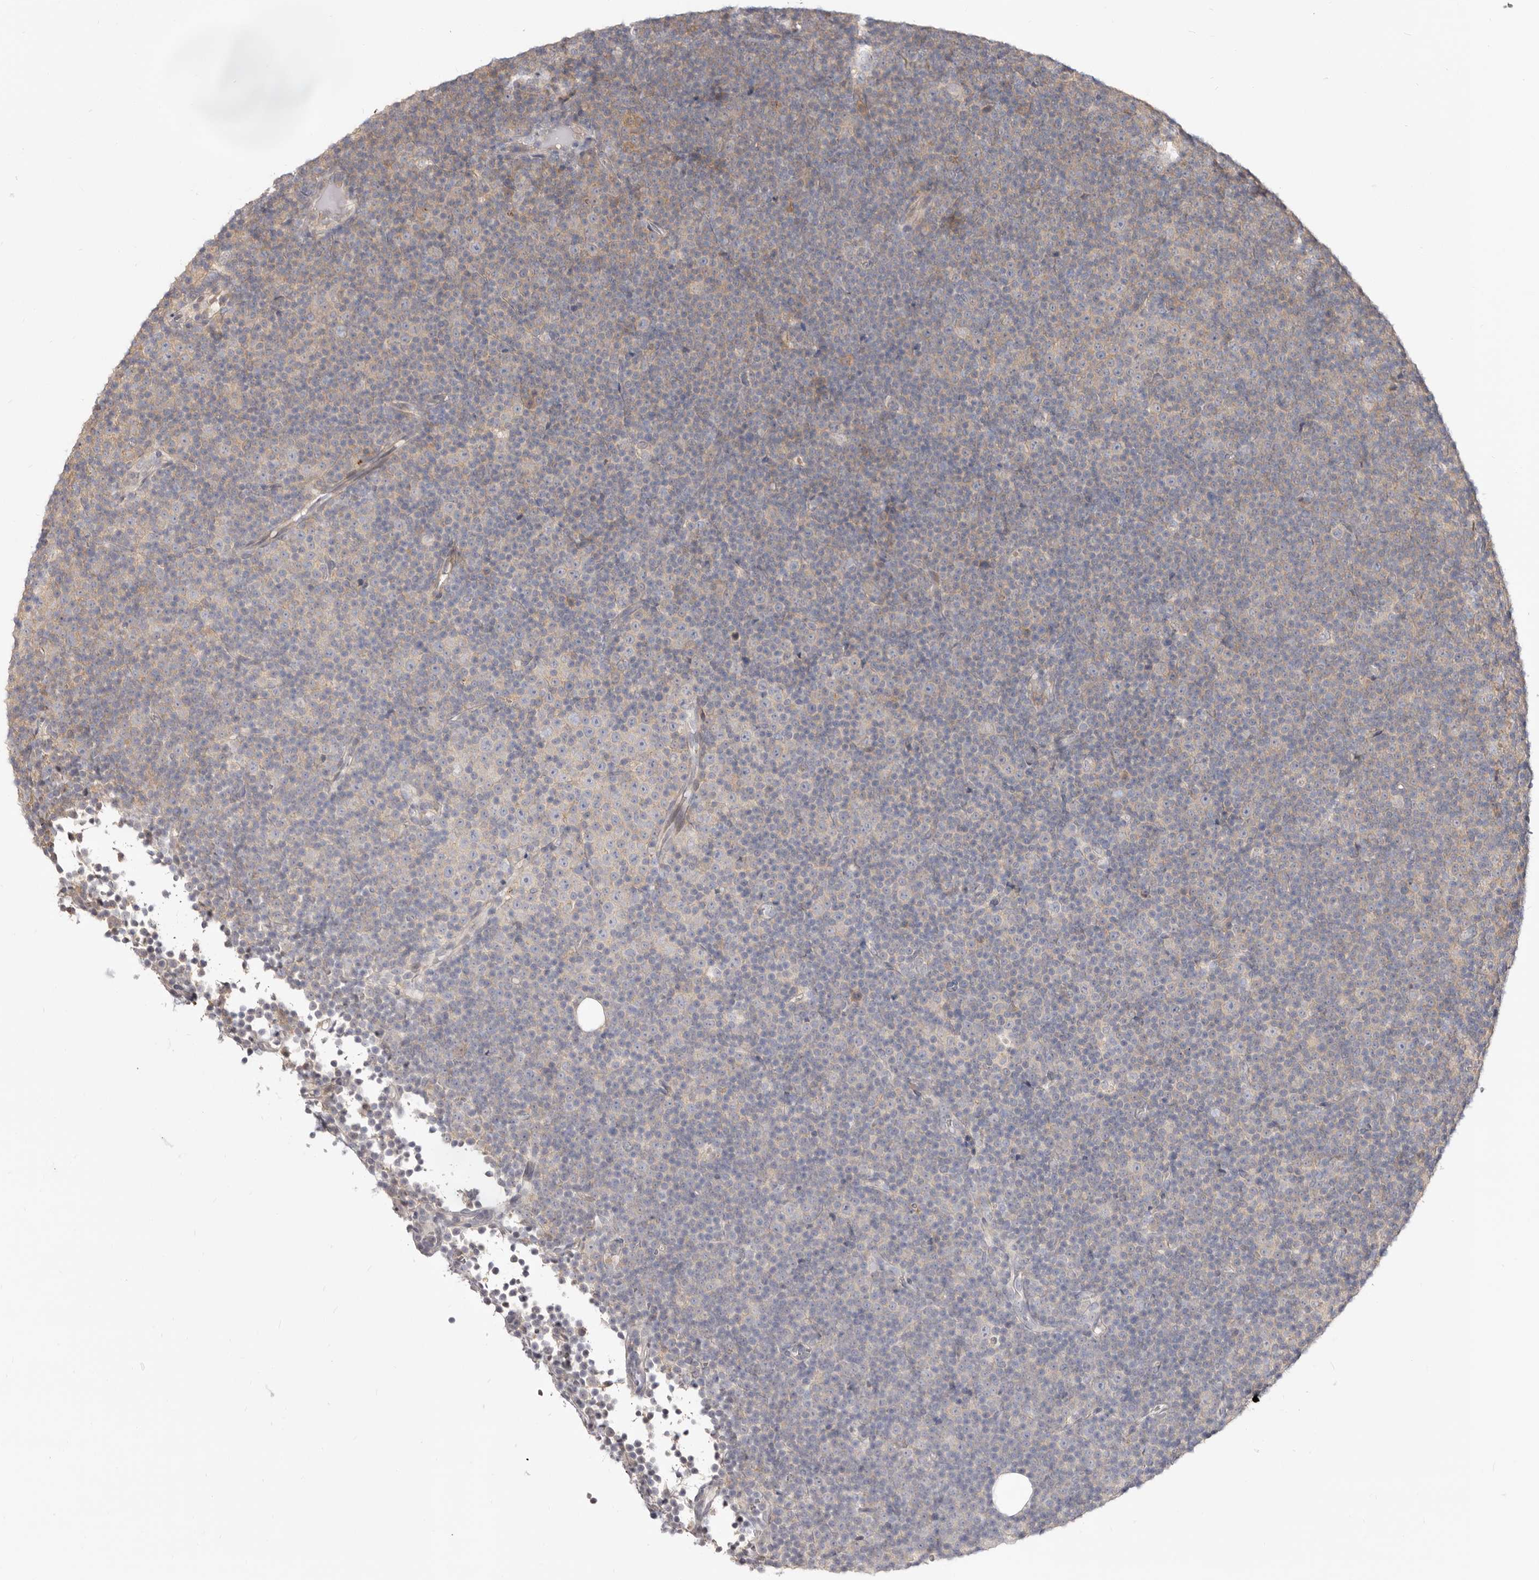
{"staining": {"intensity": "weak", "quantity": "<25%", "location": "cytoplasmic/membranous"}, "tissue": "lymphoma", "cell_type": "Tumor cells", "image_type": "cancer", "snomed": [{"axis": "morphology", "description": "Malignant lymphoma, non-Hodgkin's type, Low grade"}, {"axis": "topography", "description": "Lymph node"}], "caption": "Immunohistochemistry (IHC) histopathology image of neoplastic tissue: lymphoma stained with DAB (3,3'-diaminobenzidine) reveals no significant protein expression in tumor cells. Nuclei are stained in blue.", "gene": "TC2N", "patient": {"sex": "female", "age": 67}}